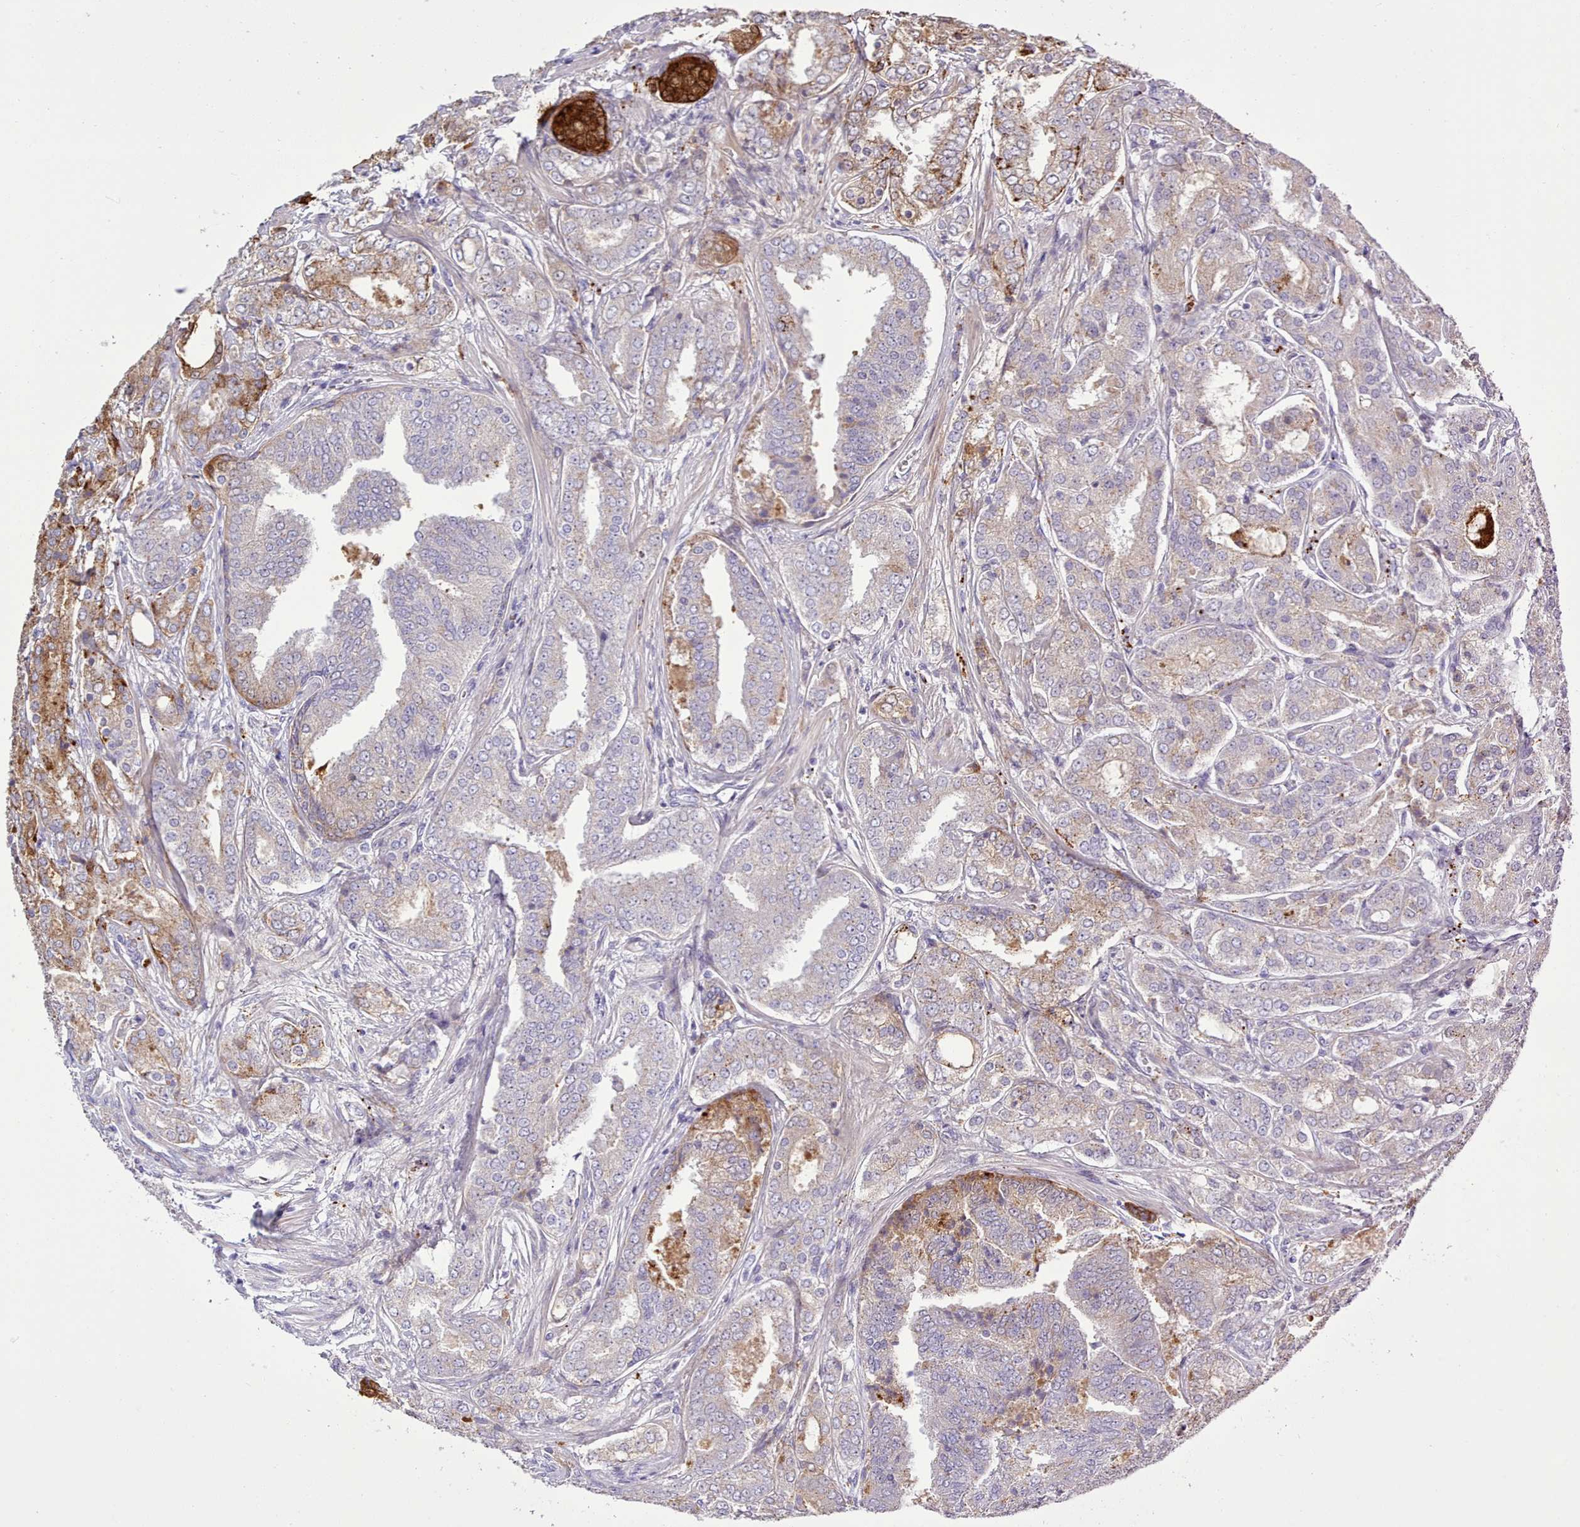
{"staining": {"intensity": "strong", "quantity": "25%-75%", "location": "cytoplasmic/membranous"}, "tissue": "prostate cancer", "cell_type": "Tumor cells", "image_type": "cancer", "snomed": [{"axis": "morphology", "description": "Adenocarcinoma, High grade"}, {"axis": "topography", "description": "Prostate"}], "caption": "This photomicrograph displays prostate high-grade adenocarcinoma stained with immunohistochemistry (IHC) to label a protein in brown. The cytoplasmic/membranous of tumor cells show strong positivity for the protein. Nuclei are counter-stained blue.", "gene": "SRD5A1", "patient": {"sex": "male", "age": 63}}